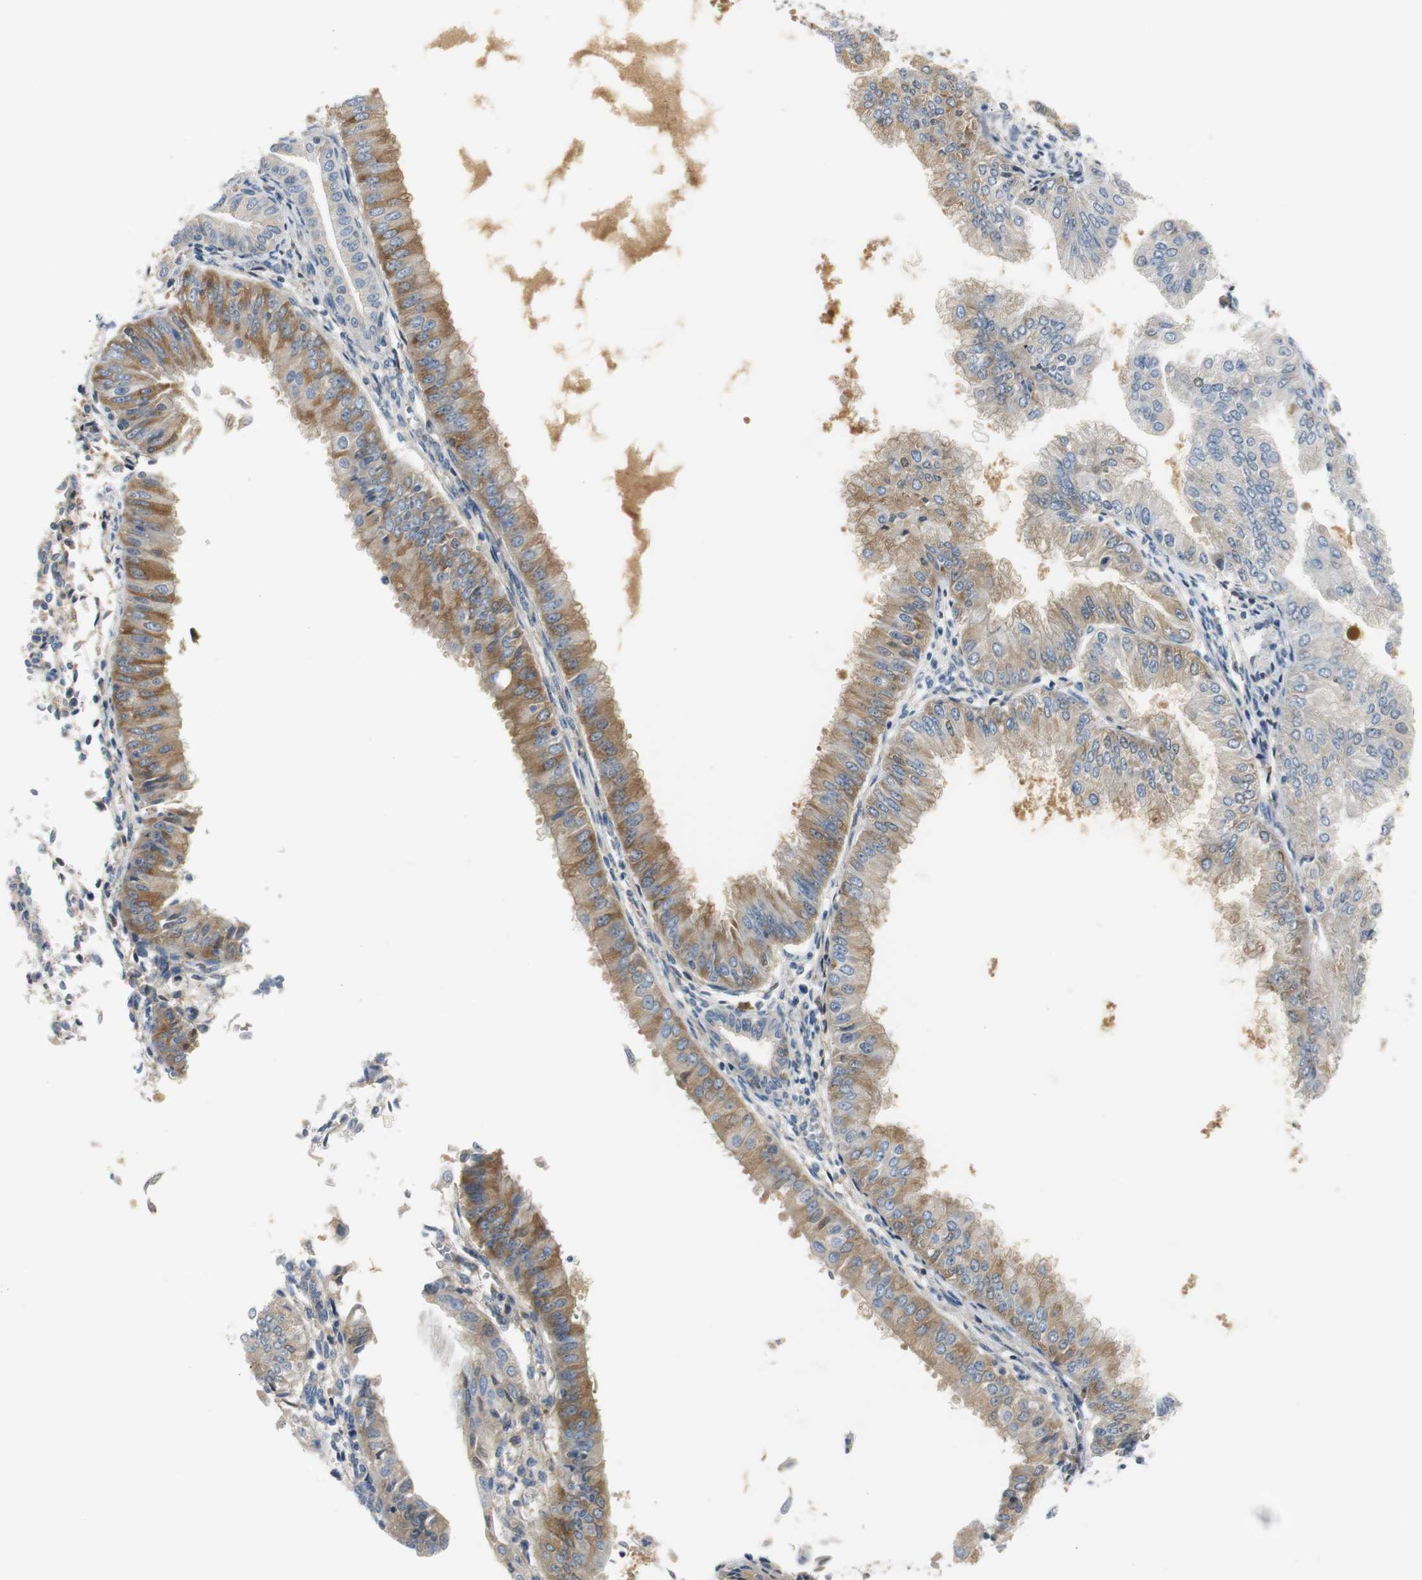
{"staining": {"intensity": "moderate", "quantity": ">75%", "location": "cytoplasmic/membranous"}, "tissue": "endometrial cancer", "cell_type": "Tumor cells", "image_type": "cancer", "snomed": [{"axis": "morphology", "description": "Adenocarcinoma, NOS"}, {"axis": "topography", "description": "Endometrium"}], "caption": "High-power microscopy captured an immunohistochemistry histopathology image of endometrial adenocarcinoma, revealing moderate cytoplasmic/membranous staining in approximately >75% of tumor cells.", "gene": "SERPINF1", "patient": {"sex": "female", "age": 53}}